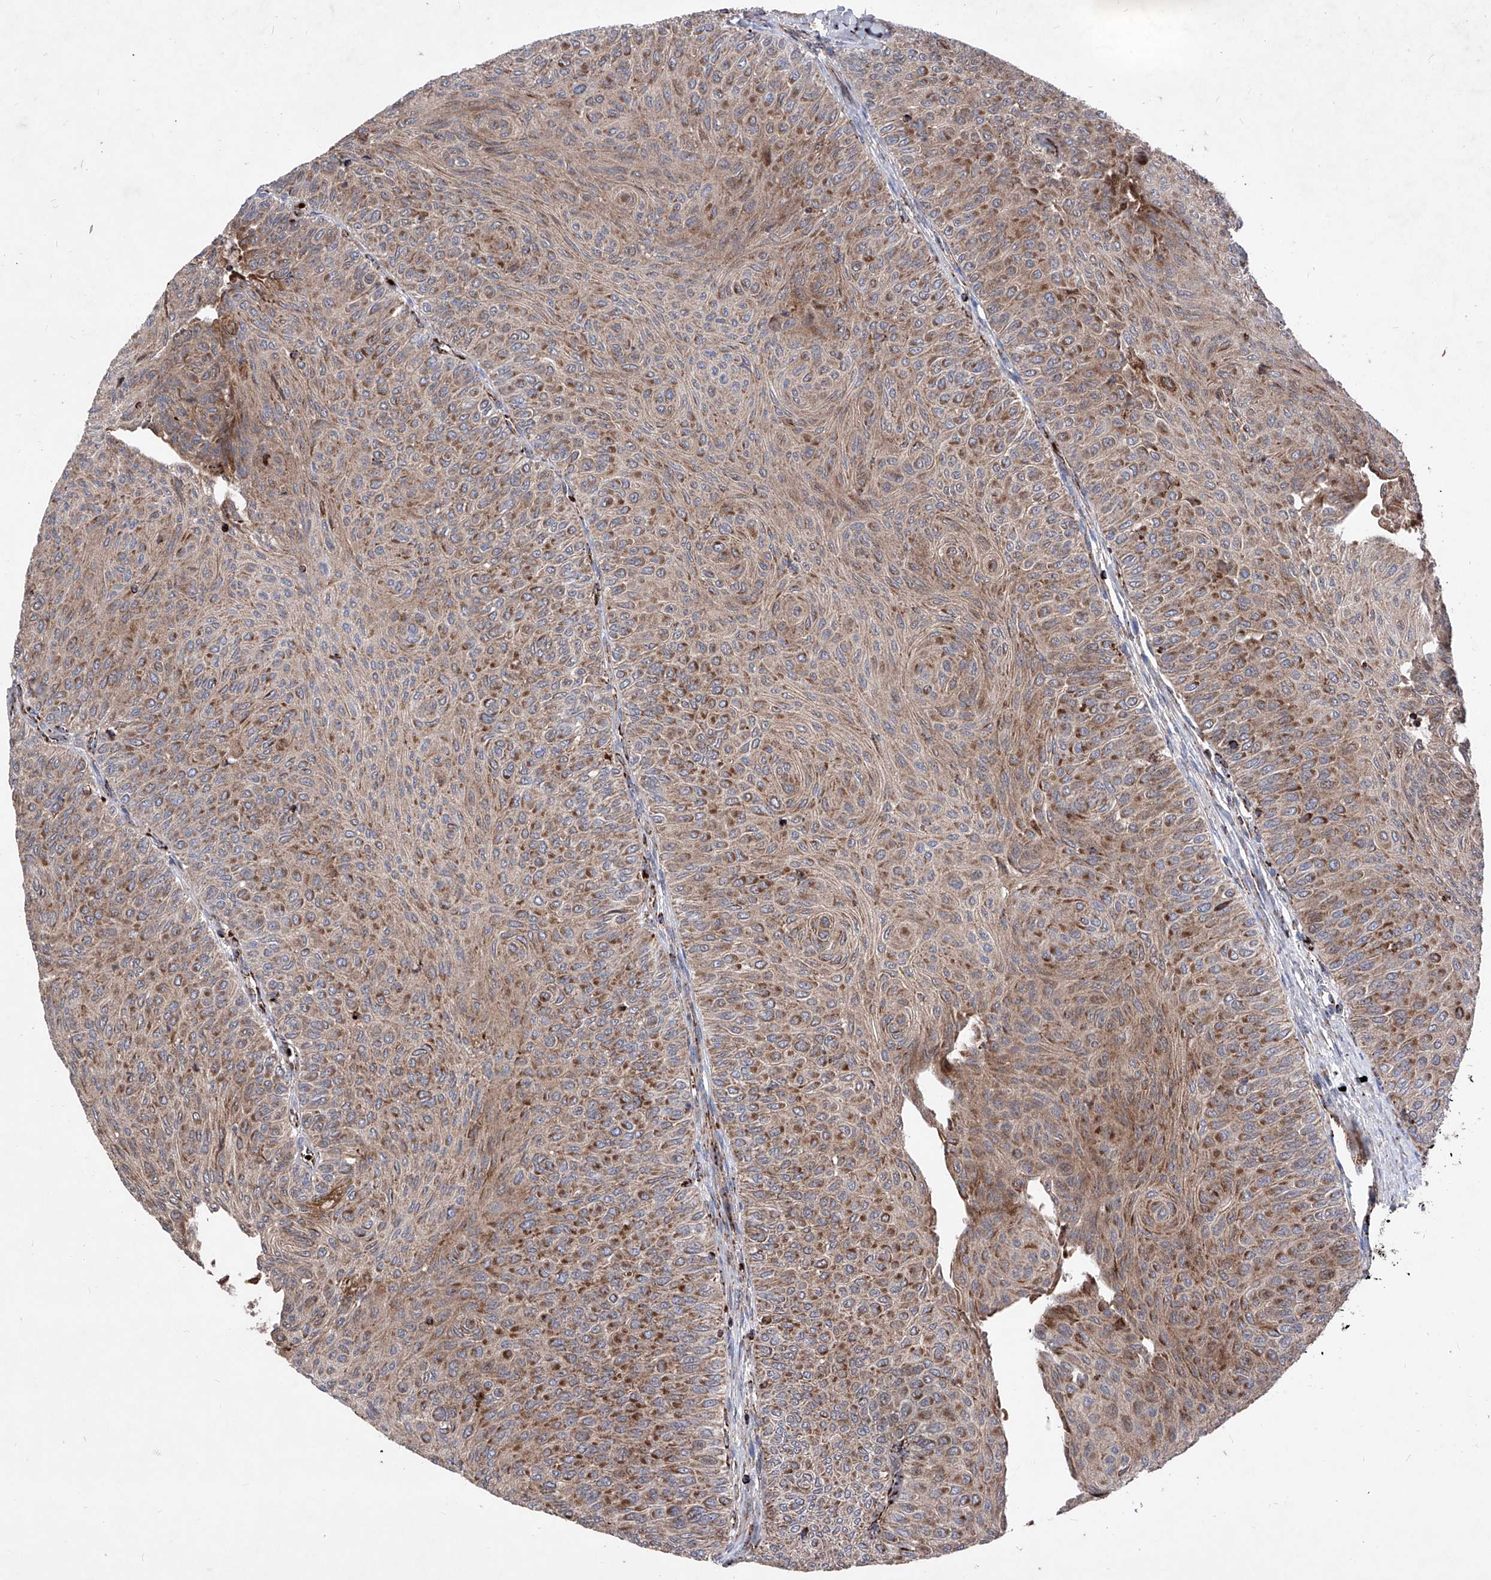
{"staining": {"intensity": "strong", "quantity": ">75%", "location": "cytoplasmic/membranous"}, "tissue": "urothelial cancer", "cell_type": "Tumor cells", "image_type": "cancer", "snomed": [{"axis": "morphology", "description": "Urothelial carcinoma, Low grade"}, {"axis": "topography", "description": "Urinary bladder"}], "caption": "Protein analysis of low-grade urothelial carcinoma tissue exhibits strong cytoplasmic/membranous positivity in about >75% of tumor cells.", "gene": "SEMA6A", "patient": {"sex": "male", "age": 78}}